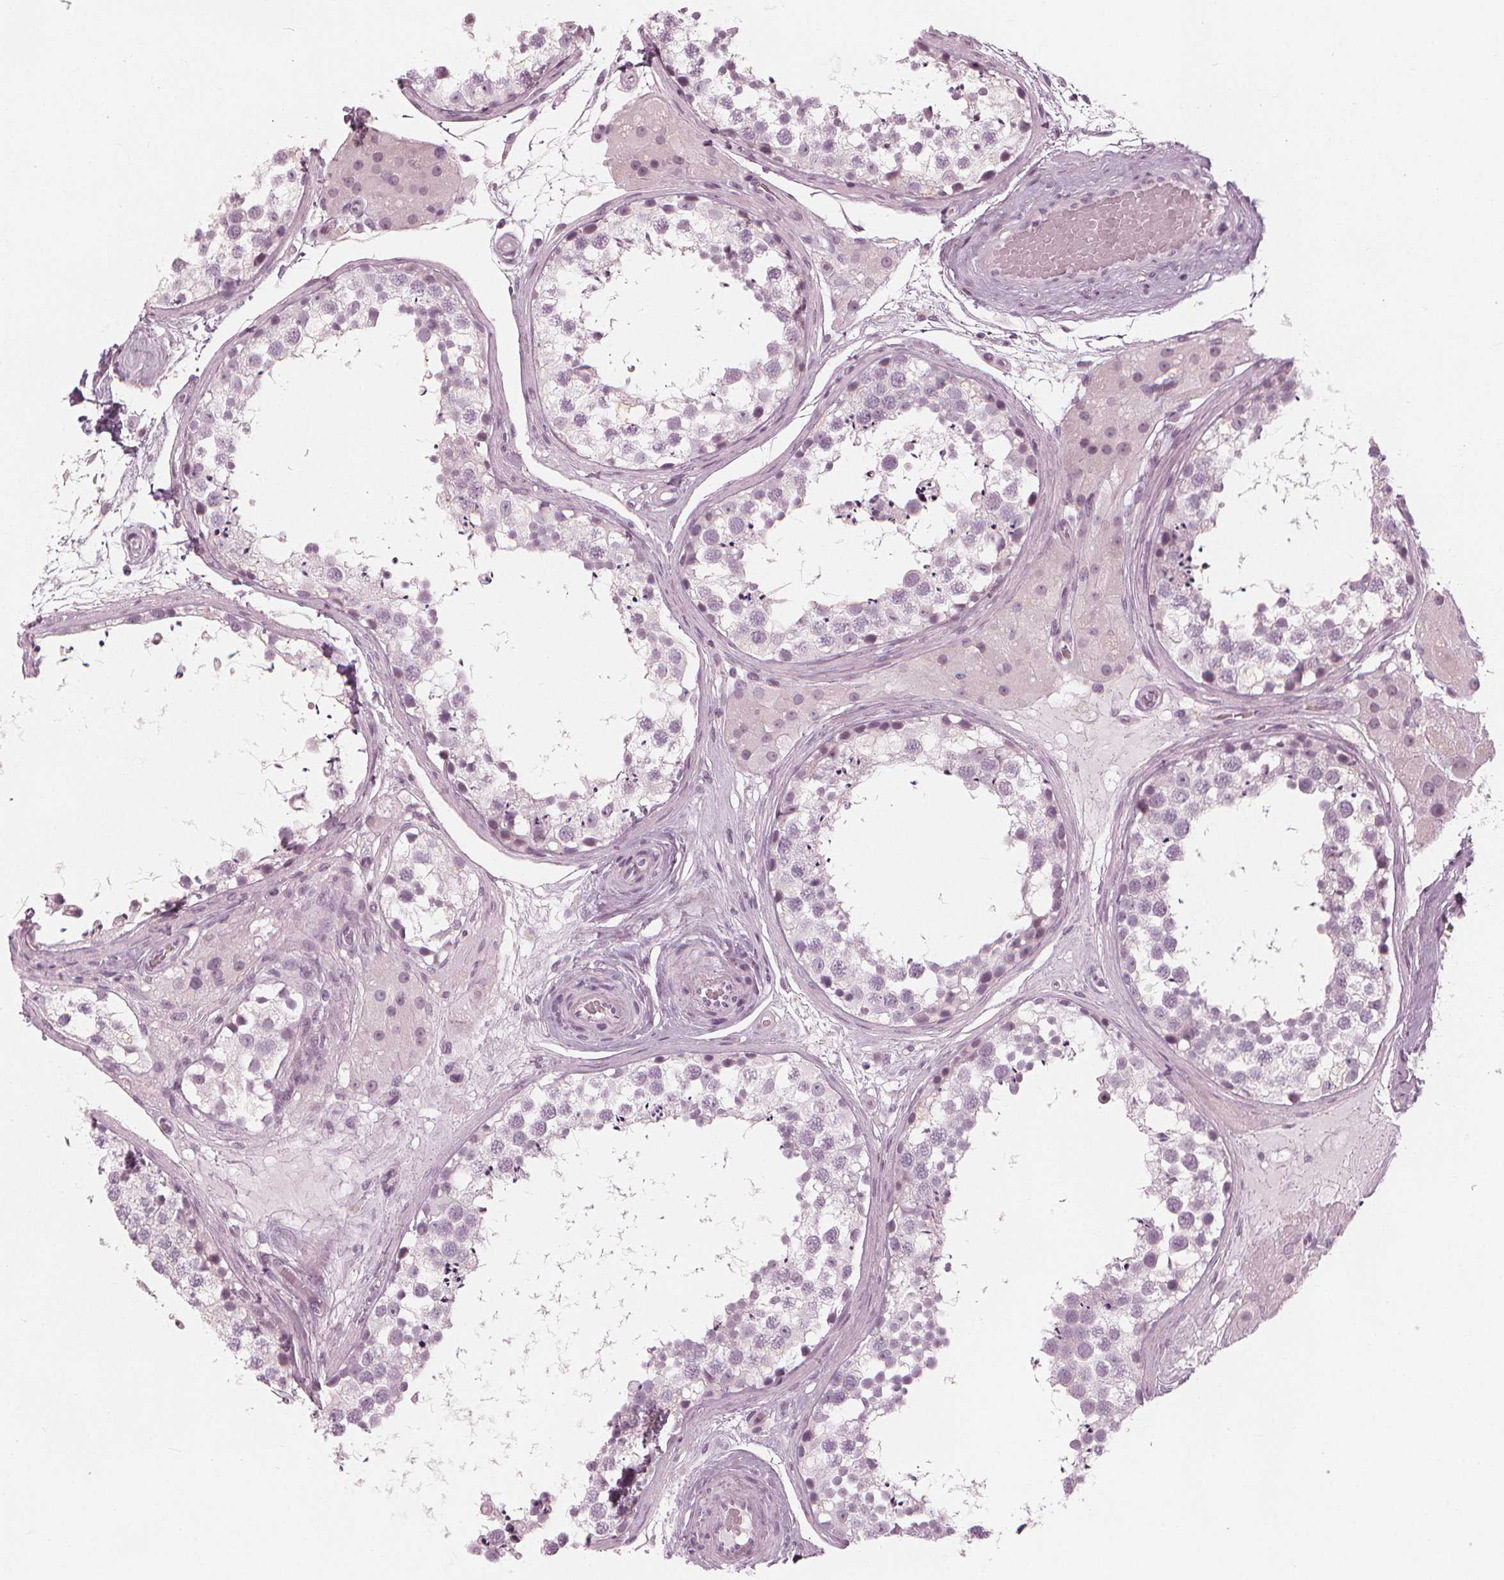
{"staining": {"intensity": "weak", "quantity": "<25%", "location": "nuclear"}, "tissue": "testis", "cell_type": "Cells in seminiferous ducts", "image_type": "normal", "snomed": [{"axis": "morphology", "description": "Normal tissue, NOS"}, {"axis": "morphology", "description": "Seminoma, NOS"}, {"axis": "topography", "description": "Testis"}], "caption": "An image of human testis is negative for staining in cells in seminiferous ducts.", "gene": "PAEP", "patient": {"sex": "male", "age": 65}}